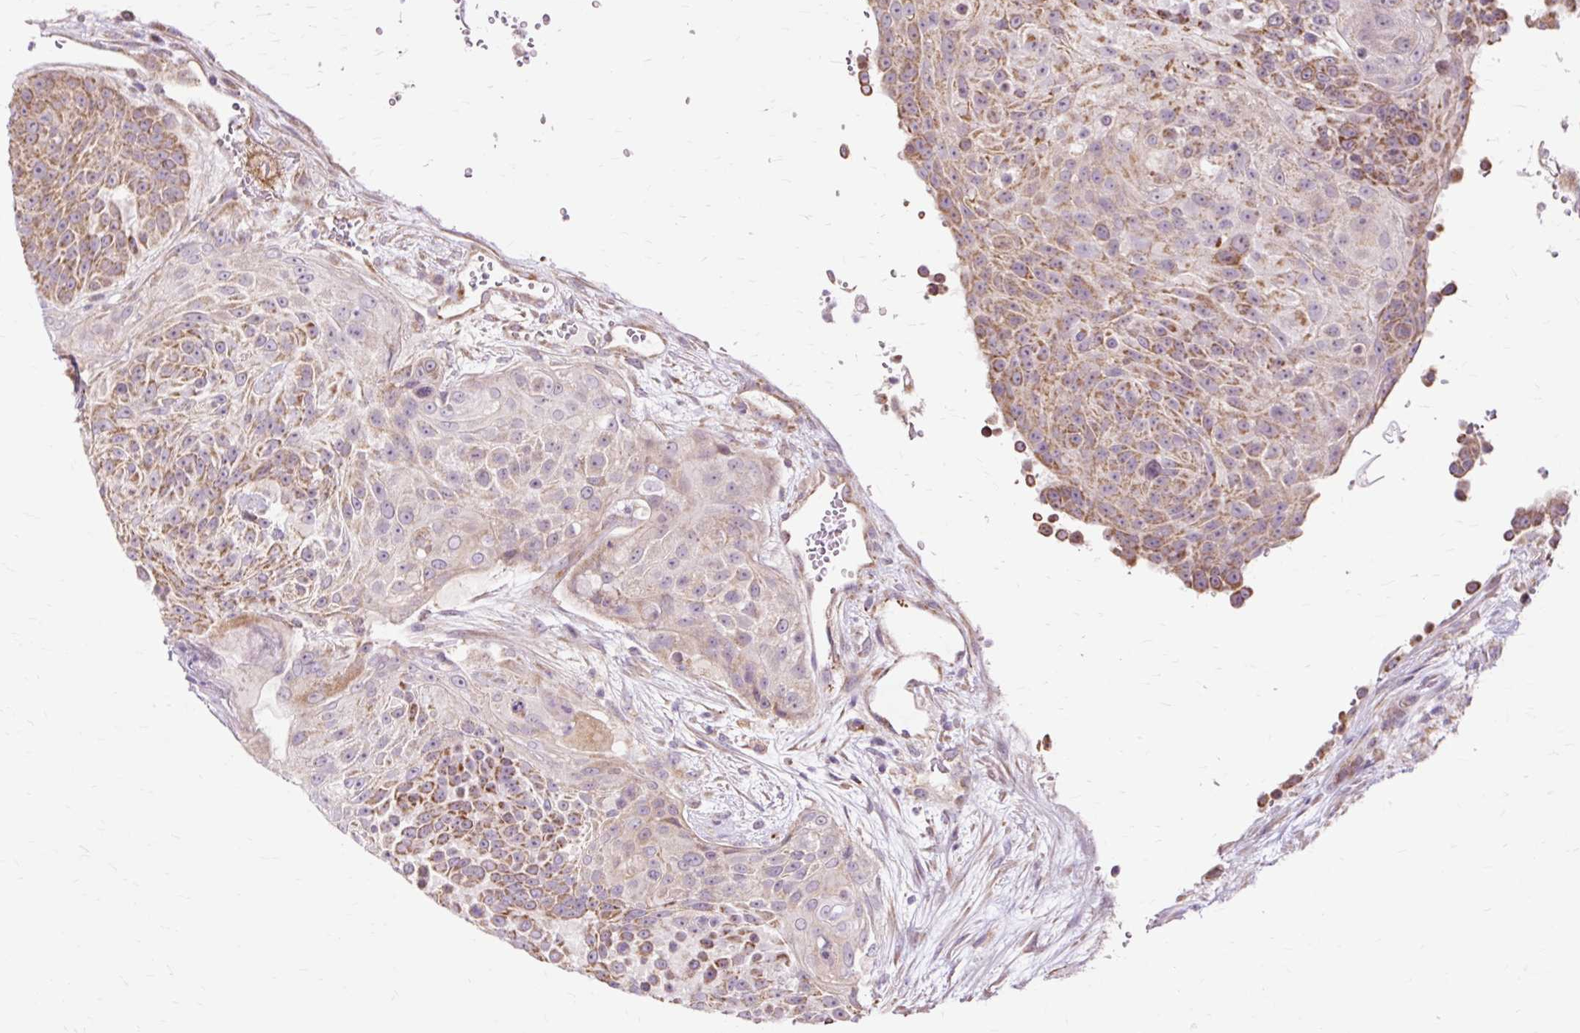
{"staining": {"intensity": "moderate", "quantity": "25%-75%", "location": "cytoplasmic/membranous"}, "tissue": "urothelial cancer", "cell_type": "Tumor cells", "image_type": "cancer", "snomed": [{"axis": "morphology", "description": "Urothelial carcinoma, High grade"}, {"axis": "topography", "description": "Urinary bladder"}], "caption": "Immunohistochemistry (DAB) staining of urothelial cancer demonstrates moderate cytoplasmic/membranous protein staining in about 25%-75% of tumor cells.", "gene": "PDZD2", "patient": {"sex": "female", "age": 63}}